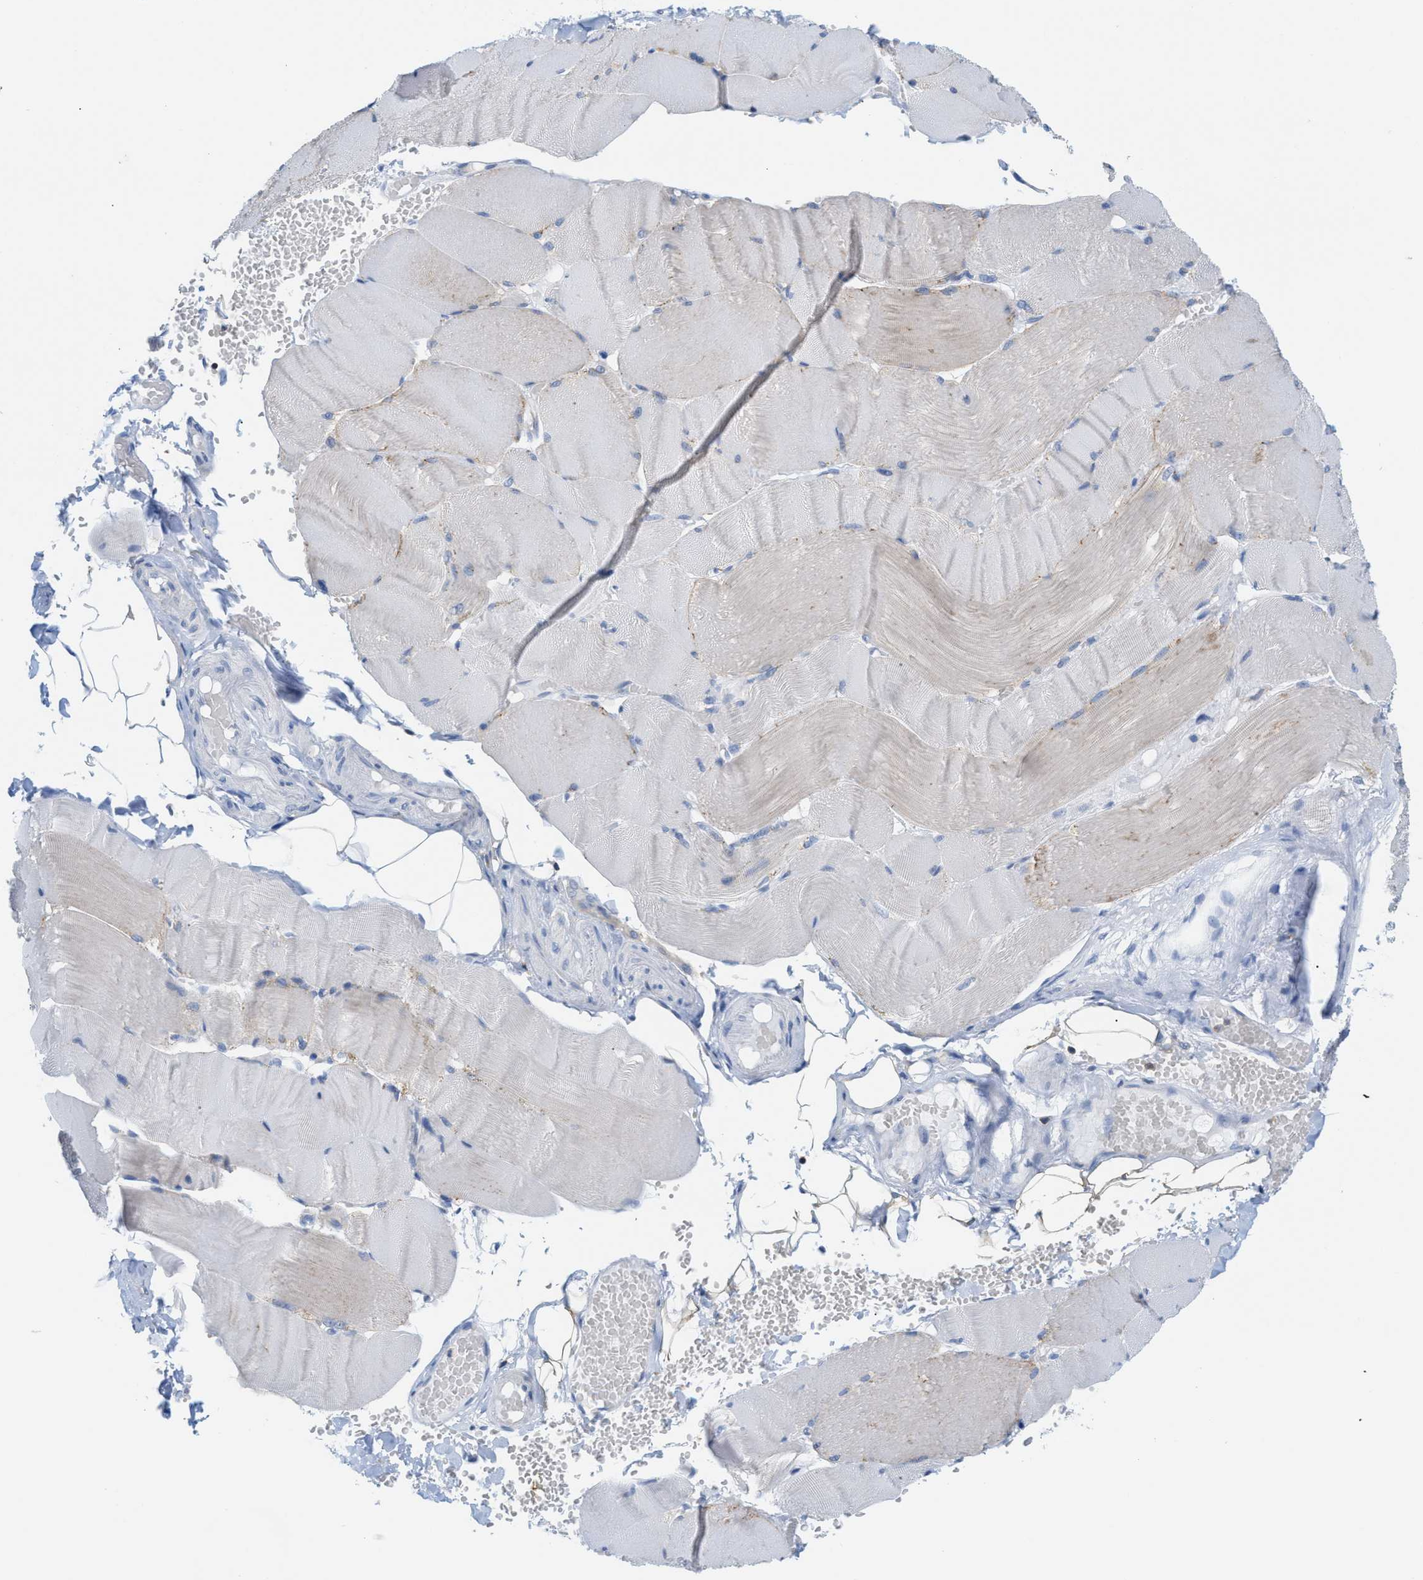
{"staining": {"intensity": "weak", "quantity": "<25%", "location": "cytoplasmic/membranous"}, "tissue": "skeletal muscle", "cell_type": "Myocytes", "image_type": "normal", "snomed": [{"axis": "morphology", "description": "Normal tissue, NOS"}, {"axis": "topography", "description": "Skin"}, {"axis": "topography", "description": "Skeletal muscle"}], "caption": "An image of human skeletal muscle is negative for staining in myocytes. Nuclei are stained in blue.", "gene": "IL16", "patient": {"sex": "male", "age": 83}}